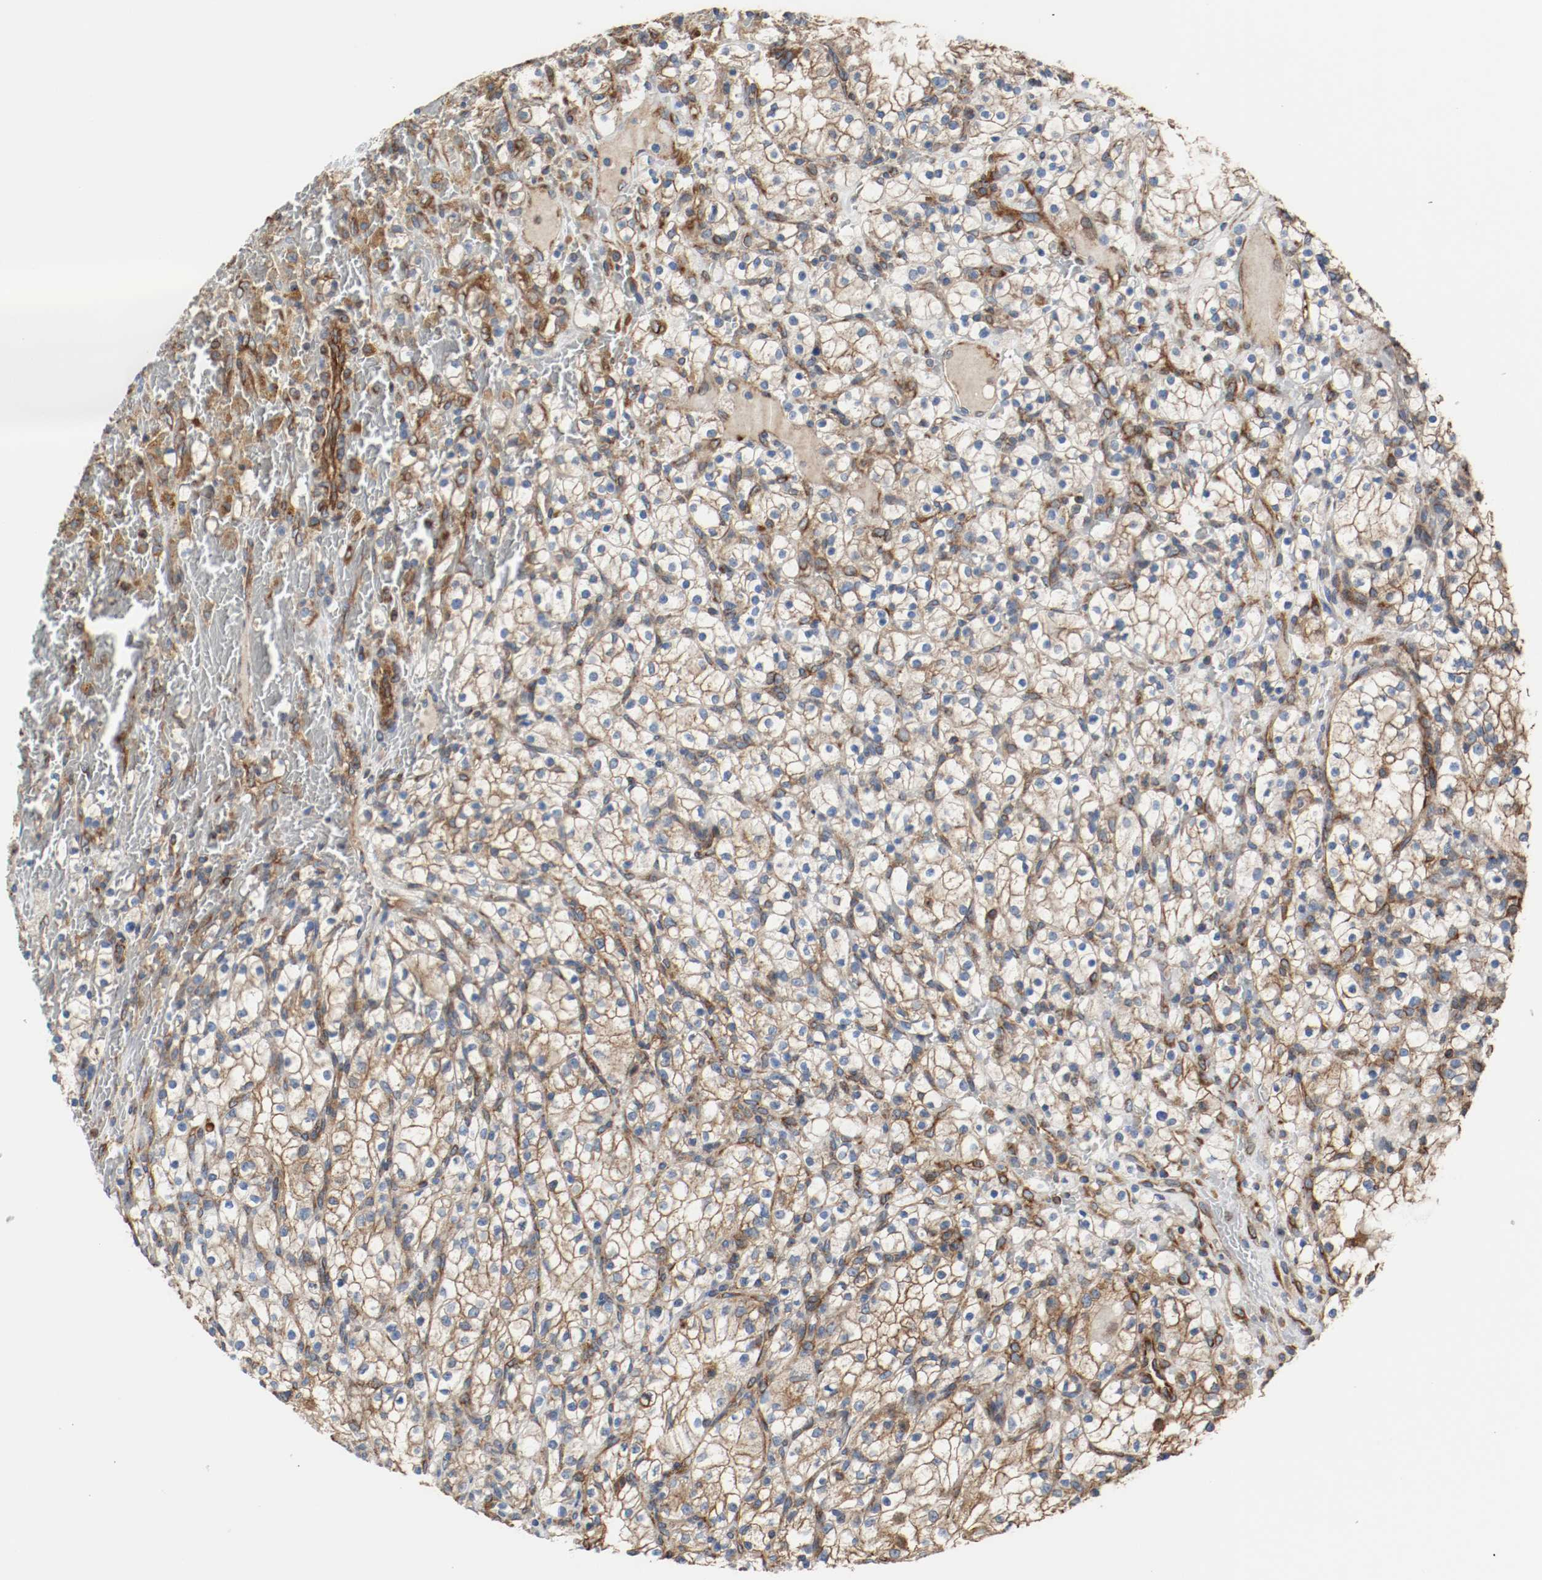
{"staining": {"intensity": "moderate", "quantity": ">75%", "location": "cytoplasmic/membranous"}, "tissue": "renal cancer", "cell_type": "Tumor cells", "image_type": "cancer", "snomed": [{"axis": "morphology", "description": "Normal tissue, NOS"}, {"axis": "morphology", "description": "Adenocarcinoma, NOS"}, {"axis": "topography", "description": "Kidney"}], "caption": "This is a photomicrograph of immunohistochemistry staining of renal adenocarcinoma, which shows moderate positivity in the cytoplasmic/membranous of tumor cells.", "gene": "TUBA3D", "patient": {"sex": "female", "age": 55}}